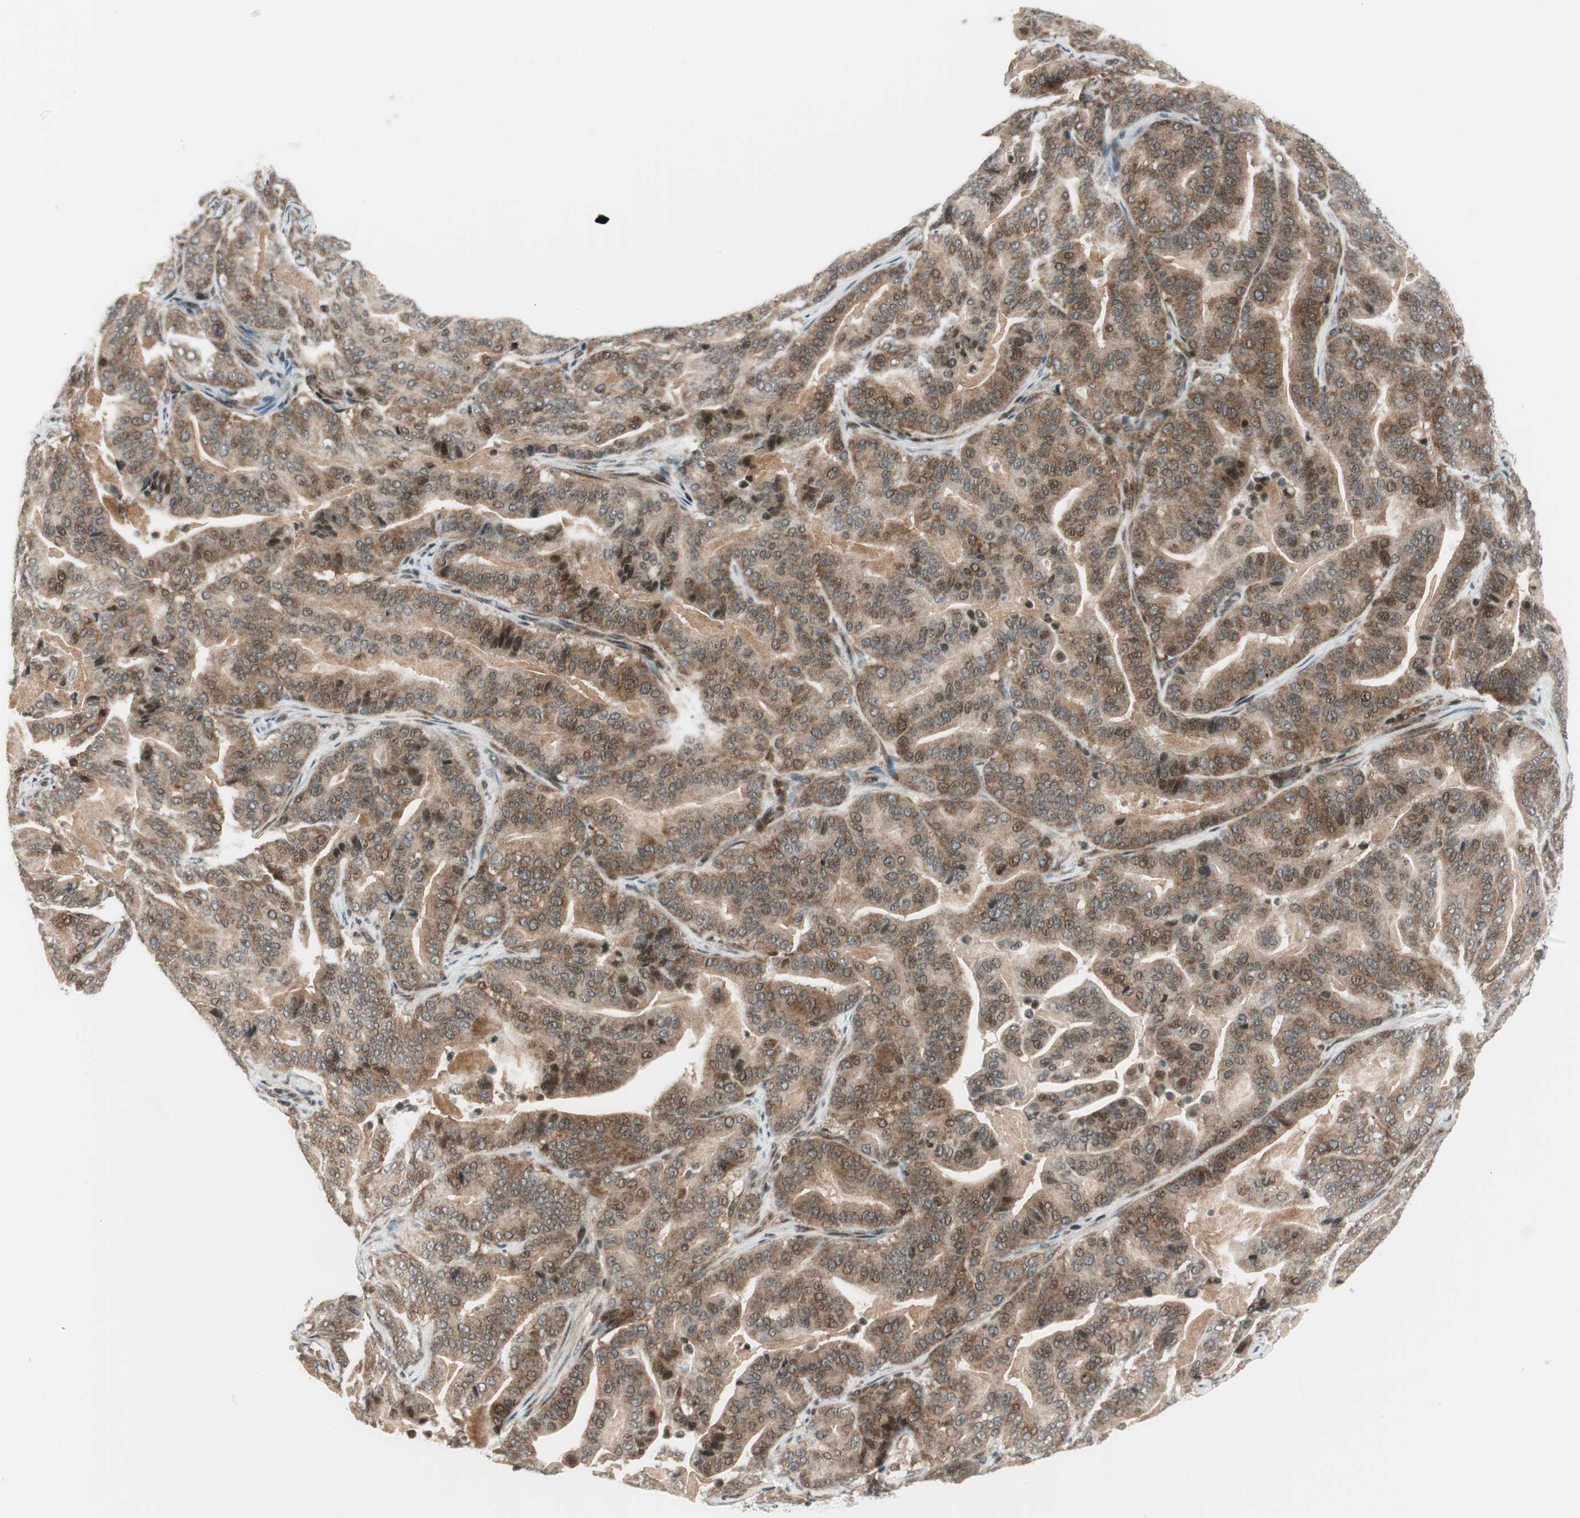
{"staining": {"intensity": "moderate", "quantity": ">75%", "location": "cytoplasmic/membranous,nuclear"}, "tissue": "pancreatic cancer", "cell_type": "Tumor cells", "image_type": "cancer", "snomed": [{"axis": "morphology", "description": "Adenocarcinoma, NOS"}, {"axis": "topography", "description": "Pancreas"}], "caption": "Immunohistochemical staining of human pancreatic adenocarcinoma reveals medium levels of moderate cytoplasmic/membranous and nuclear protein staining in about >75% of tumor cells.", "gene": "TPT1", "patient": {"sex": "male", "age": 63}}